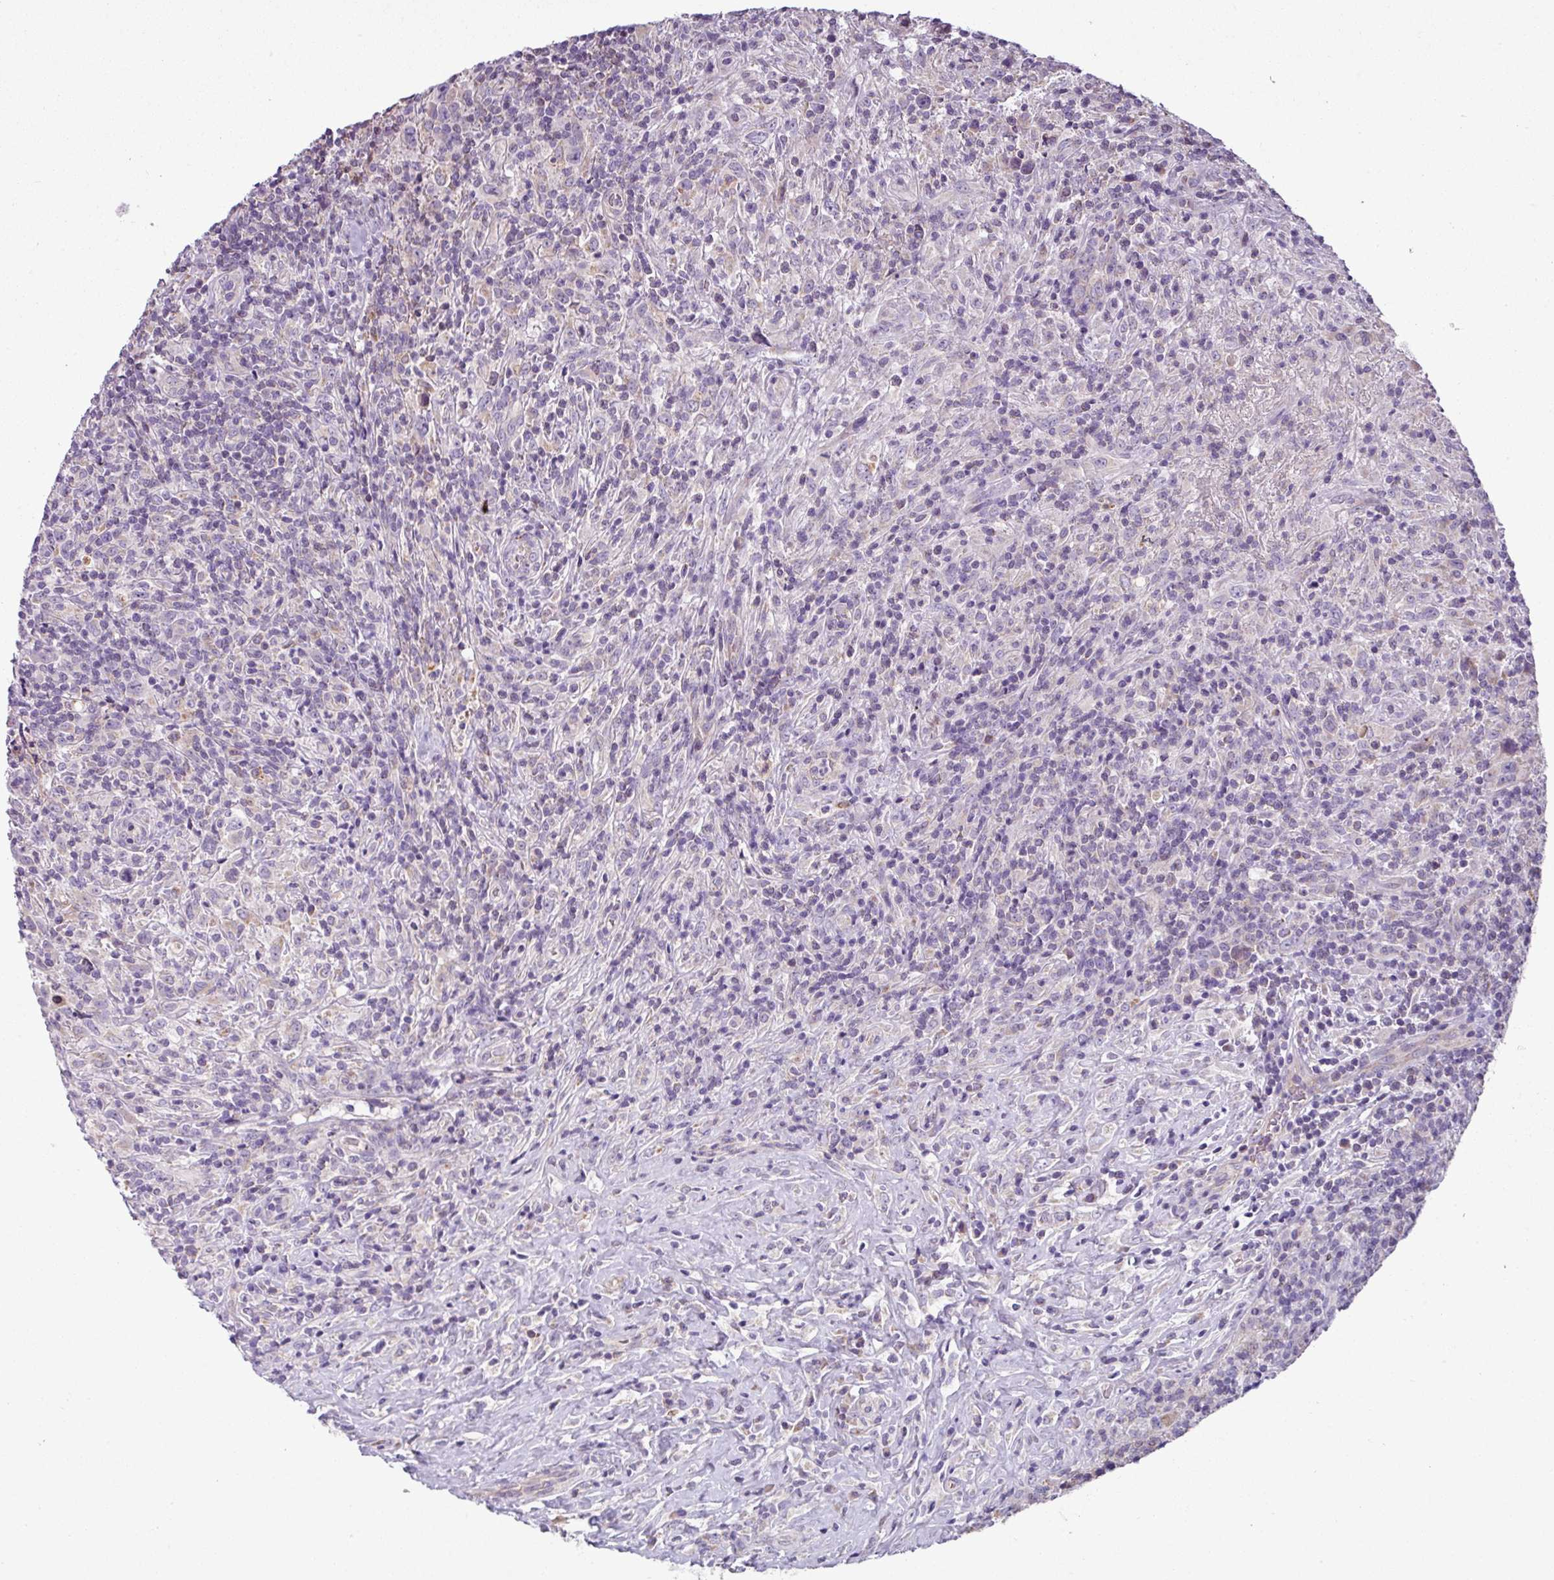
{"staining": {"intensity": "negative", "quantity": "none", "location": "none"}, "tissue": "lymphoma", "cell_type": "Tumor cells", "image_type": "cancer", "snomed": [{"axis": "morphology", "description": "Hodgkin's disease, NOS"}, {"axis": "topography", "description": "Lymph node"}], "caption": "Immunohistochemical staining of human Hodgkin's disease exhibits no significant positivity in tumor cells.", "gene": "LRRC9", "patient": {"sex": "female", "age": 18}}